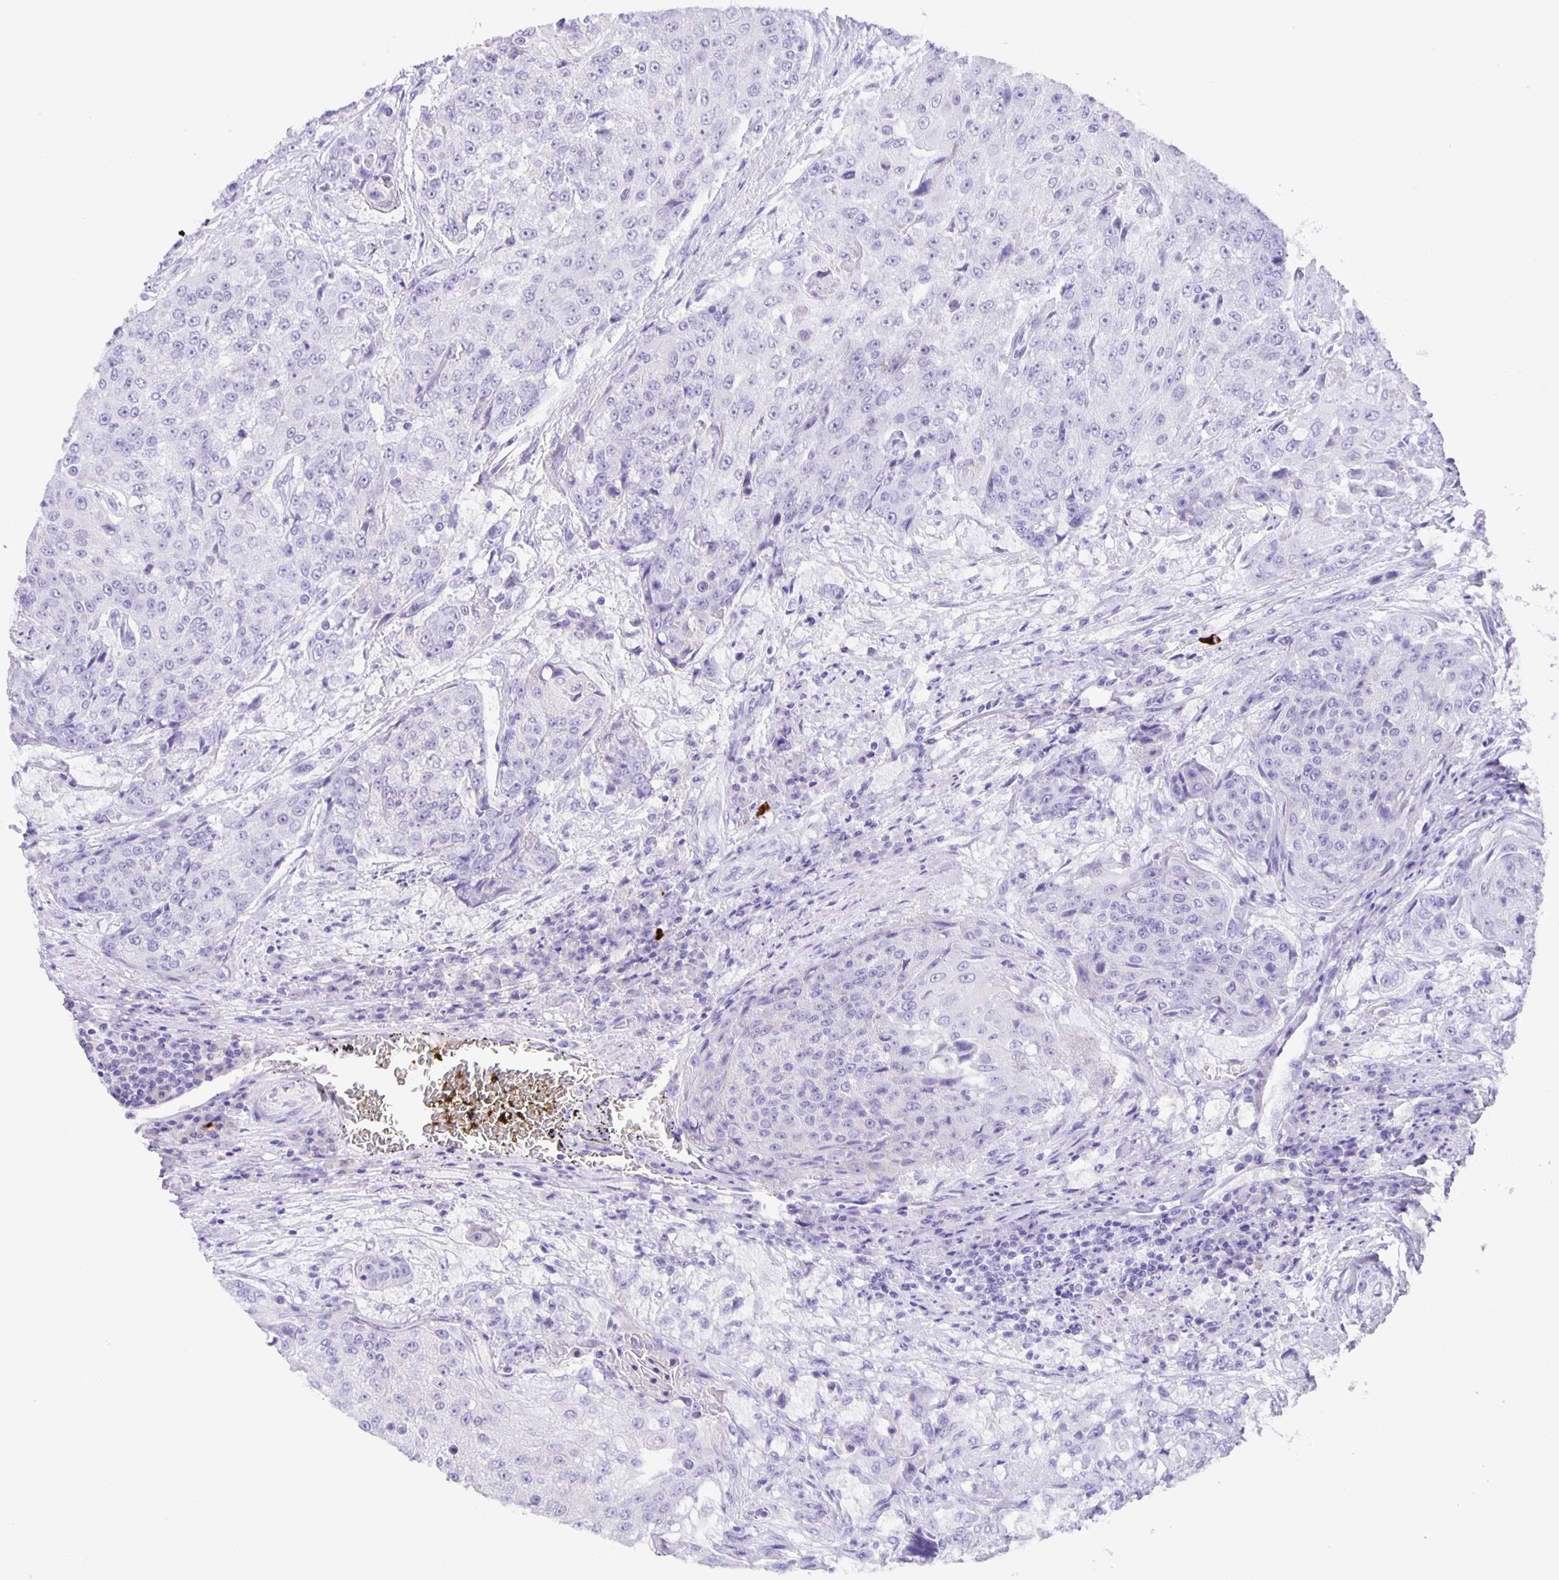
{"staining": {"intensity": "negative", "quantity": "none", "location": "none"}, "tissue": "urothelial cancer", "cell_type": "Tumor cells", "image_type": "cancer", "snomed": [{"axis": "morphology", "description": "Urothelial carcinoma, High grade"}, {"axis": "topography", "description": "Urinary bladder"}], "caption": "A histopathology image of urothelial carcinoma (high-grade) stained for a protein displays no brown staining in tumor cells.", "gene": "GUCA2A", "patient": {"sex": "female", "age": 63}}